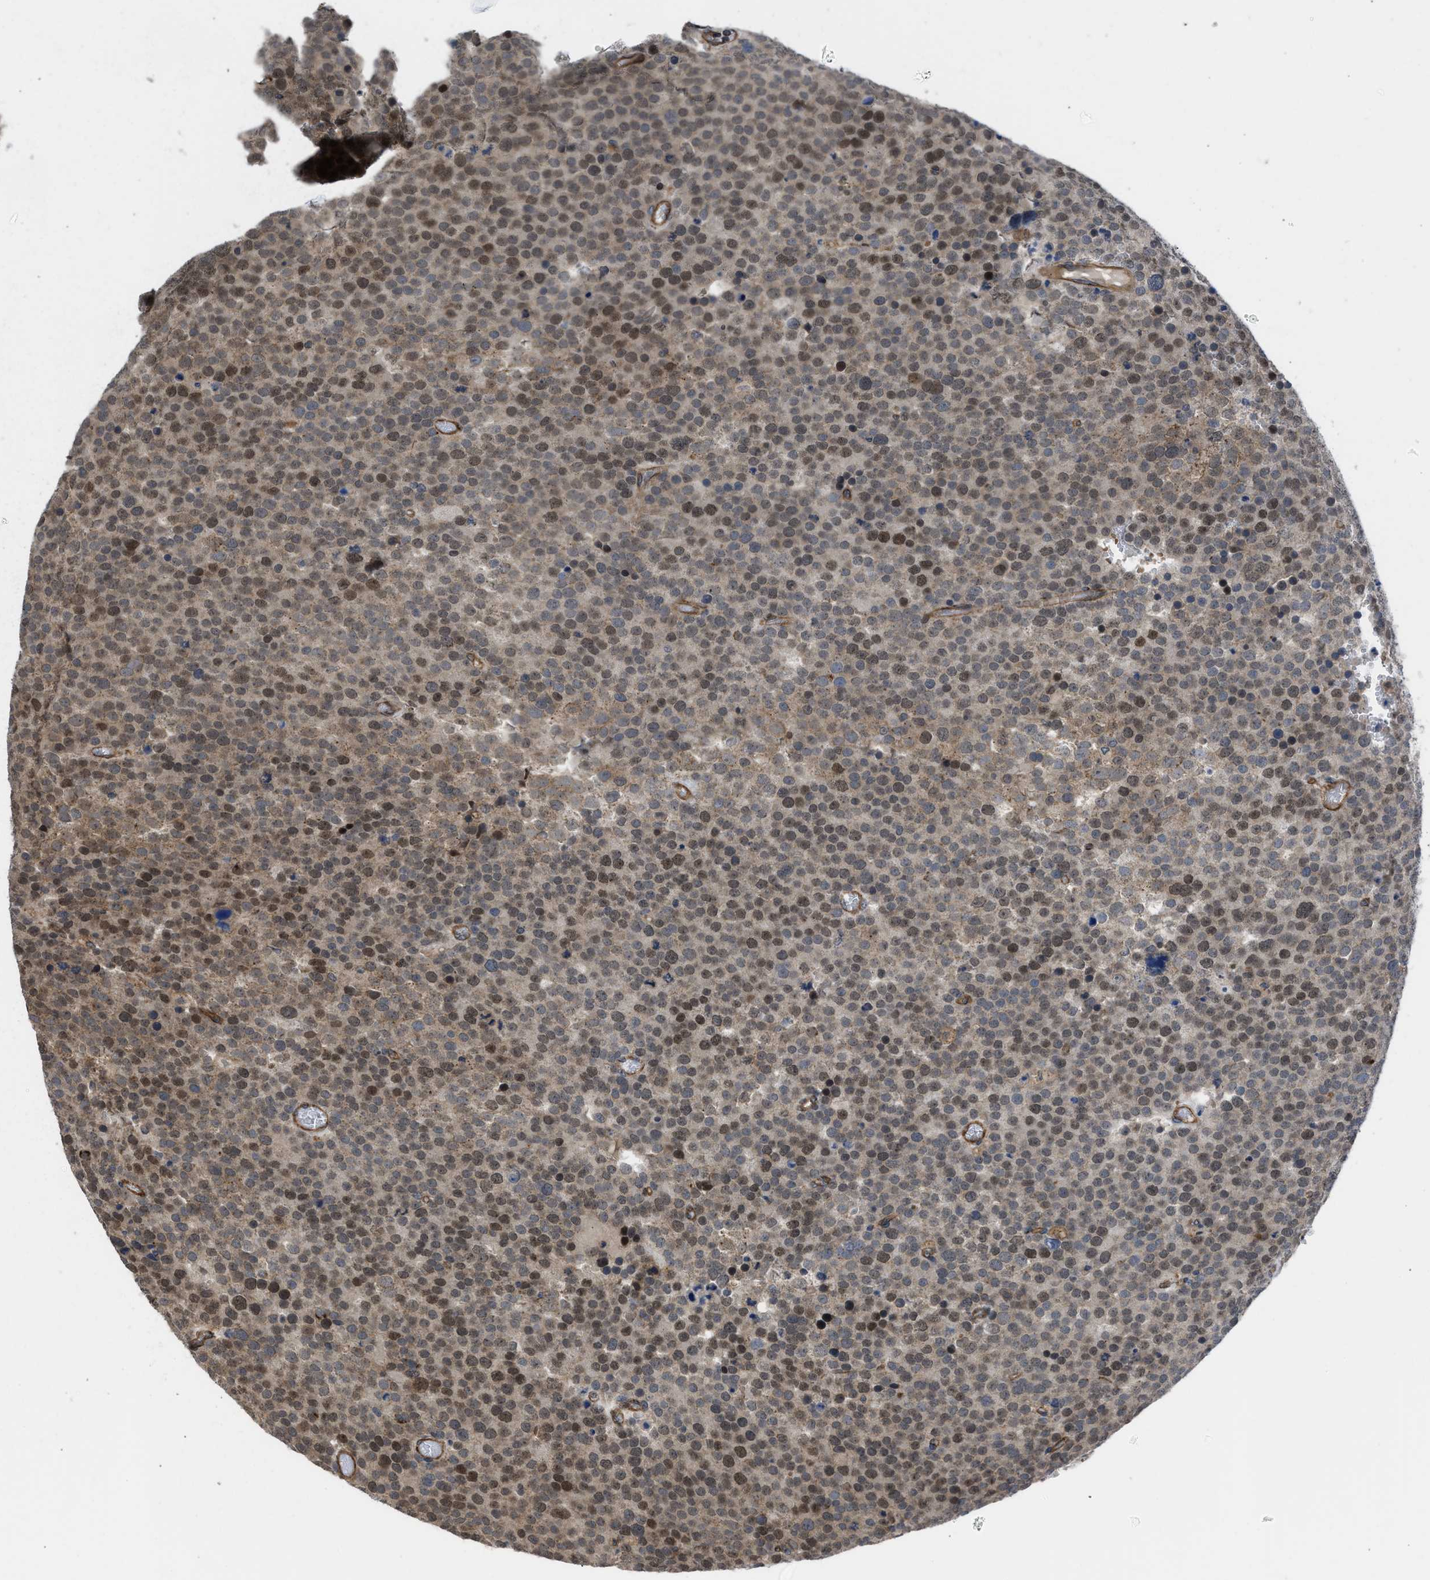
{"staining": {"intensity": "moderate", "quantity": "25%-75%", "location": "cytoplasmic/membranous,nuclear"}, "tissue": "testis cancer", "cell_type": "Tumor cells", "image_type": "cancer", "snomed": [{"axis": "morphology", "description": "Normal tissue, NOS"}, {"axis": "morphology", "description": "Seminoma, NOS"}, {"axis": "topography", "description": "Testis"}], "caption": "This image exhibits IHC staining of human testis seminoma, with medium moderate cytoplasmic/membranous and nuclear staining in about 25%-75% of tumor cells.", "gene": "GPATCH2L", "patient": {"sex": "male", "age": 71}}